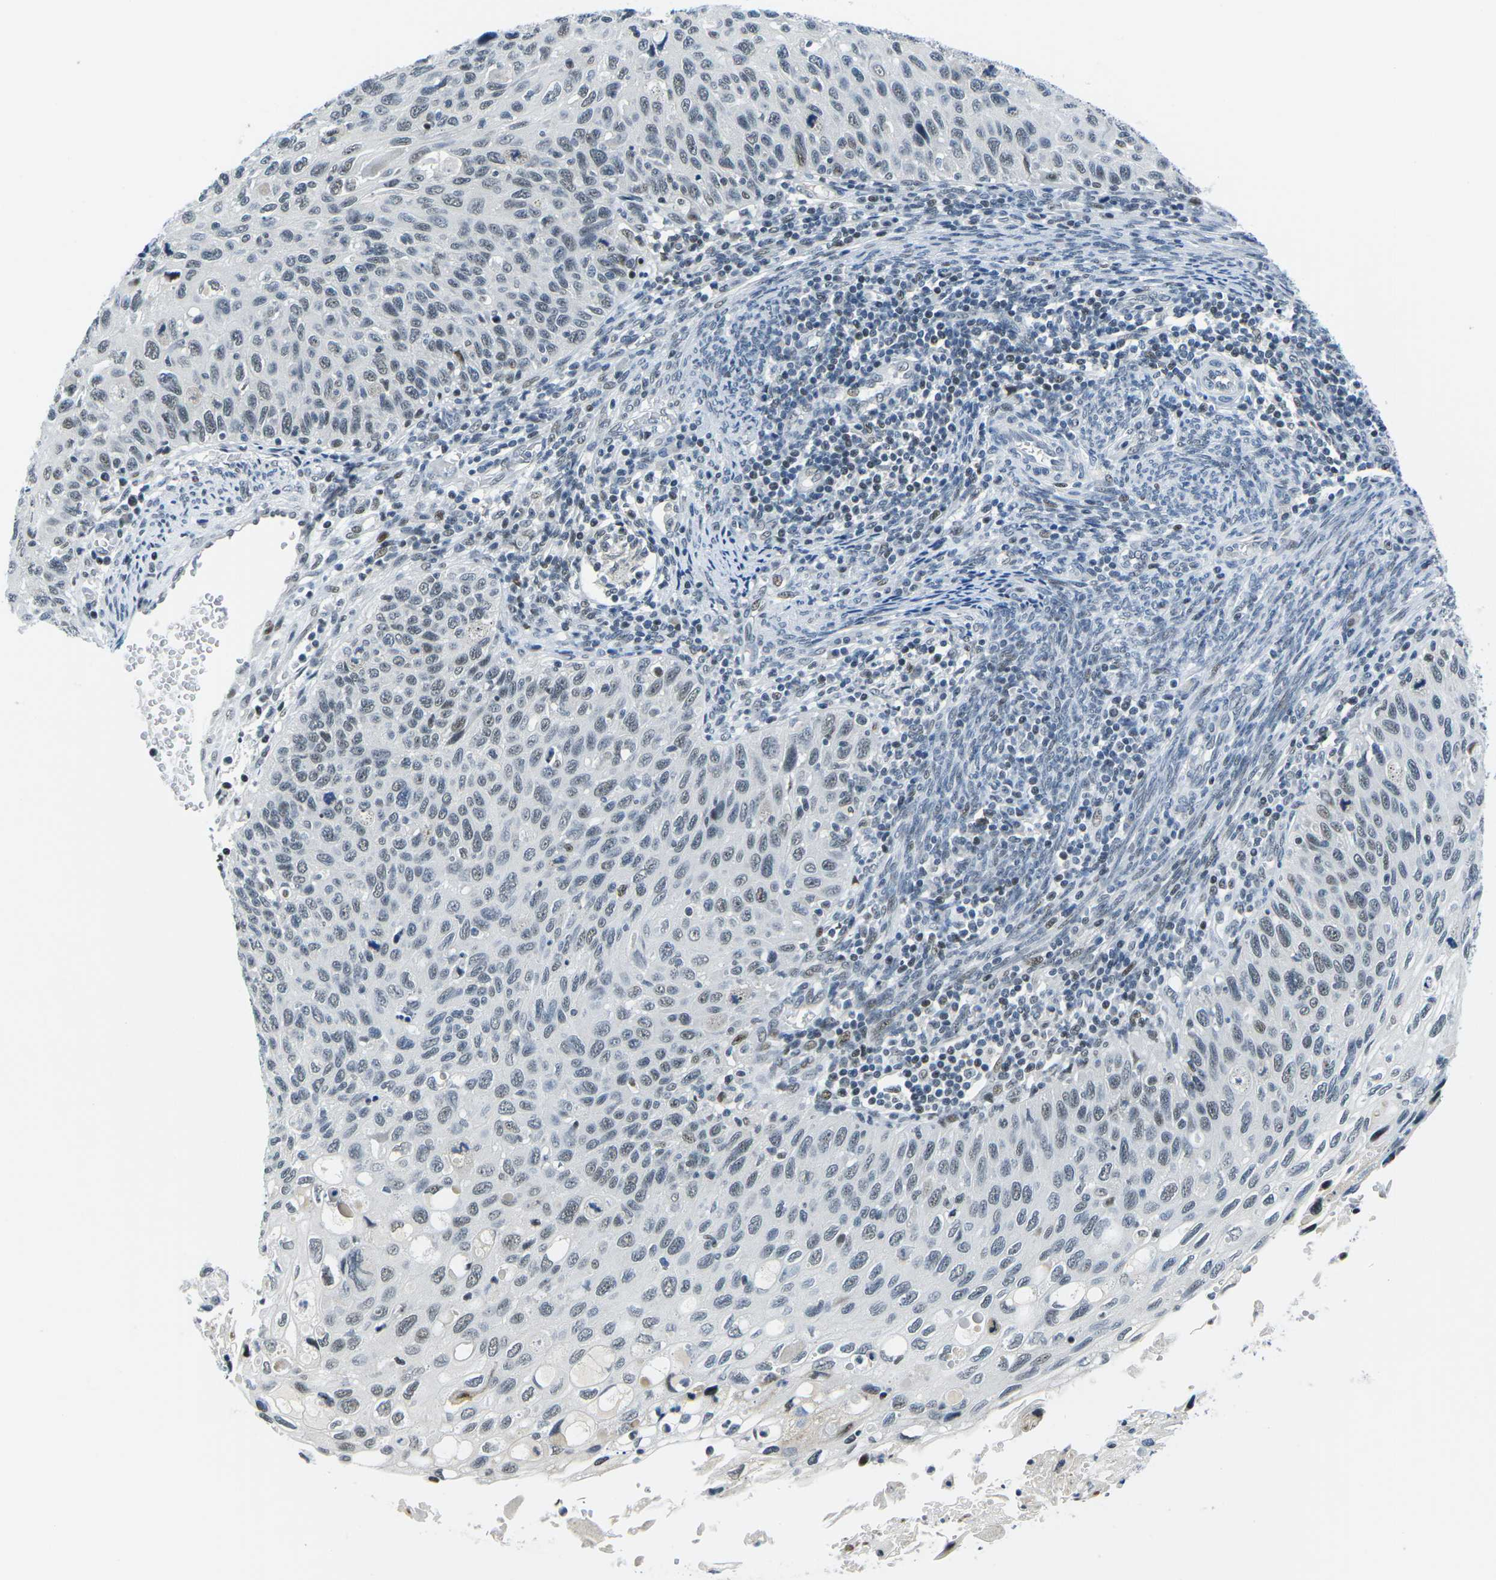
{"staining": {"intensity": "weak", "quantity": "<25%", "location": "nuclear"}, "tissue": "cervical cancer", "cell_type": "Tumor cells", "image_type": "cancer", "snomed": [{"axis": "morphology", "description": "Squamous cell carcinoma, NOS"}, {"axis": "topography", "description": "Cervix"}], "caption": "Cervical cancer was stained to show a protein in brown. There is no significant positivity in tumor cells.", "gene": "PRPF8", "patient": {"sex": "female", "age": 70}}